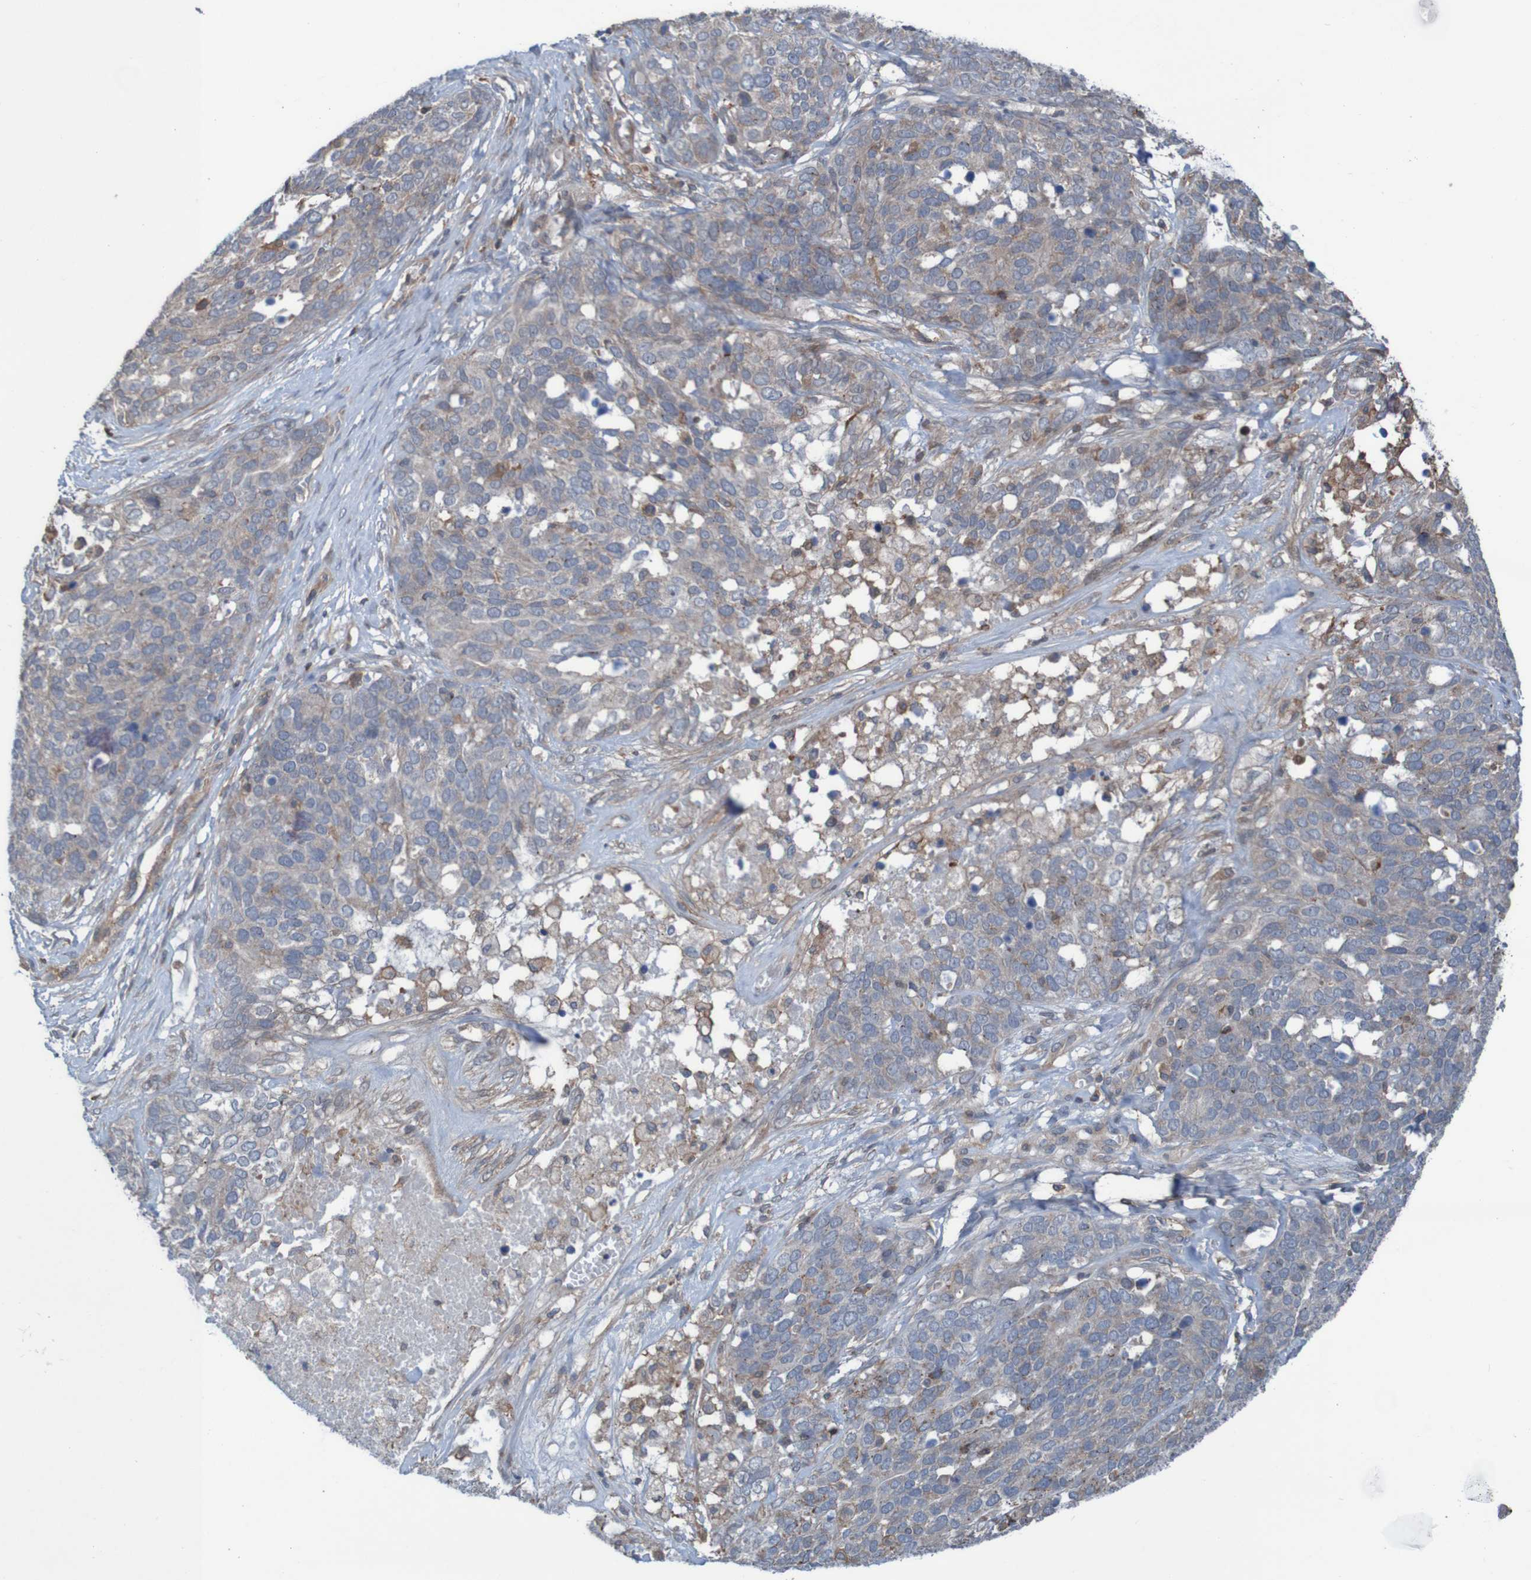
{"staining": {"intensity": "weak", "quantity": ">75%", "location": "cytoplasmic/membranous"}, "tissue": "ovarian cancer", "cell_type": "Tumor cells", "image_type": "cancer", "snomed": [{"axis": "morphology", "description": "Cystadenocarcinoma, serous, NOS"}, {"axis": "topography", "description": "Ovary"}], "caption": "High-power microscopy captured an immunohistochemistry histopathology image of ovarian serous cystadenocarcinoma, revealing weak cytoplasmic/membranous expression in about >75% of tumor cells.", "gene": "PDGFB", "patient": {"sex": "female", "age": 44}}